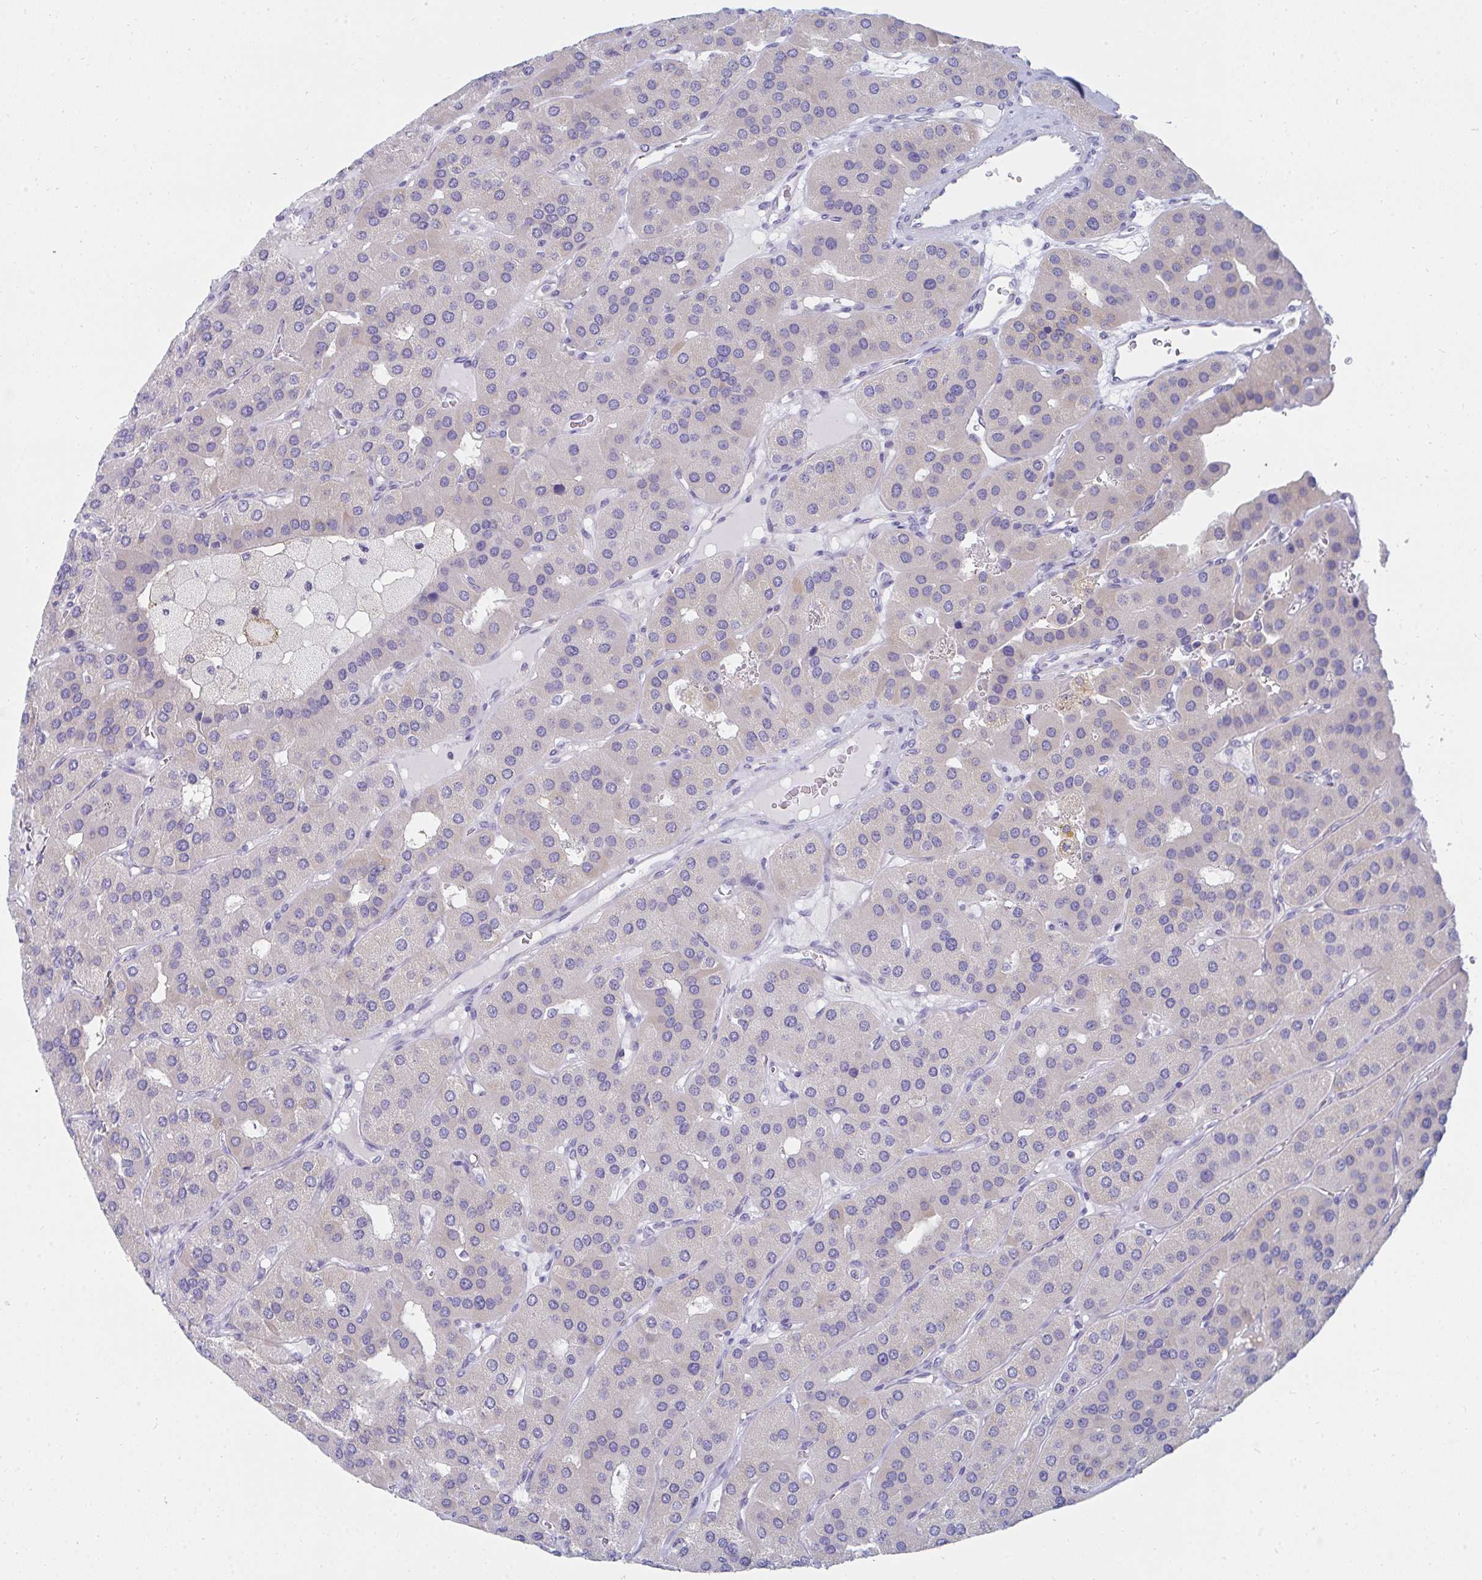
{"staining": {"intensity": "negative", "quantity": "none", "location": "none"}, "tissue": "parathyroid gland", "cell_type": "Glandular cells", "image_type": "normal", "snomed": [{"axis": "morphology", "description": "Normal tissue, NOS"}, {"axis": "morphology", "description": "Adenoma, NOS"}, {"axis": "topography", "description": "Parathyroid gland"}], "caption": "Immunohistochemistry (IHC) image of unremarkable parathyroid gland: human parathyroid gland stained with DAB exhibits no significant protein expression in glandular cells. (Brightfield microscopy of DAB immunohistochemistry at high magnification).", "gene": "MGAM2", "patient": {"sex": "female", "age": 86}}